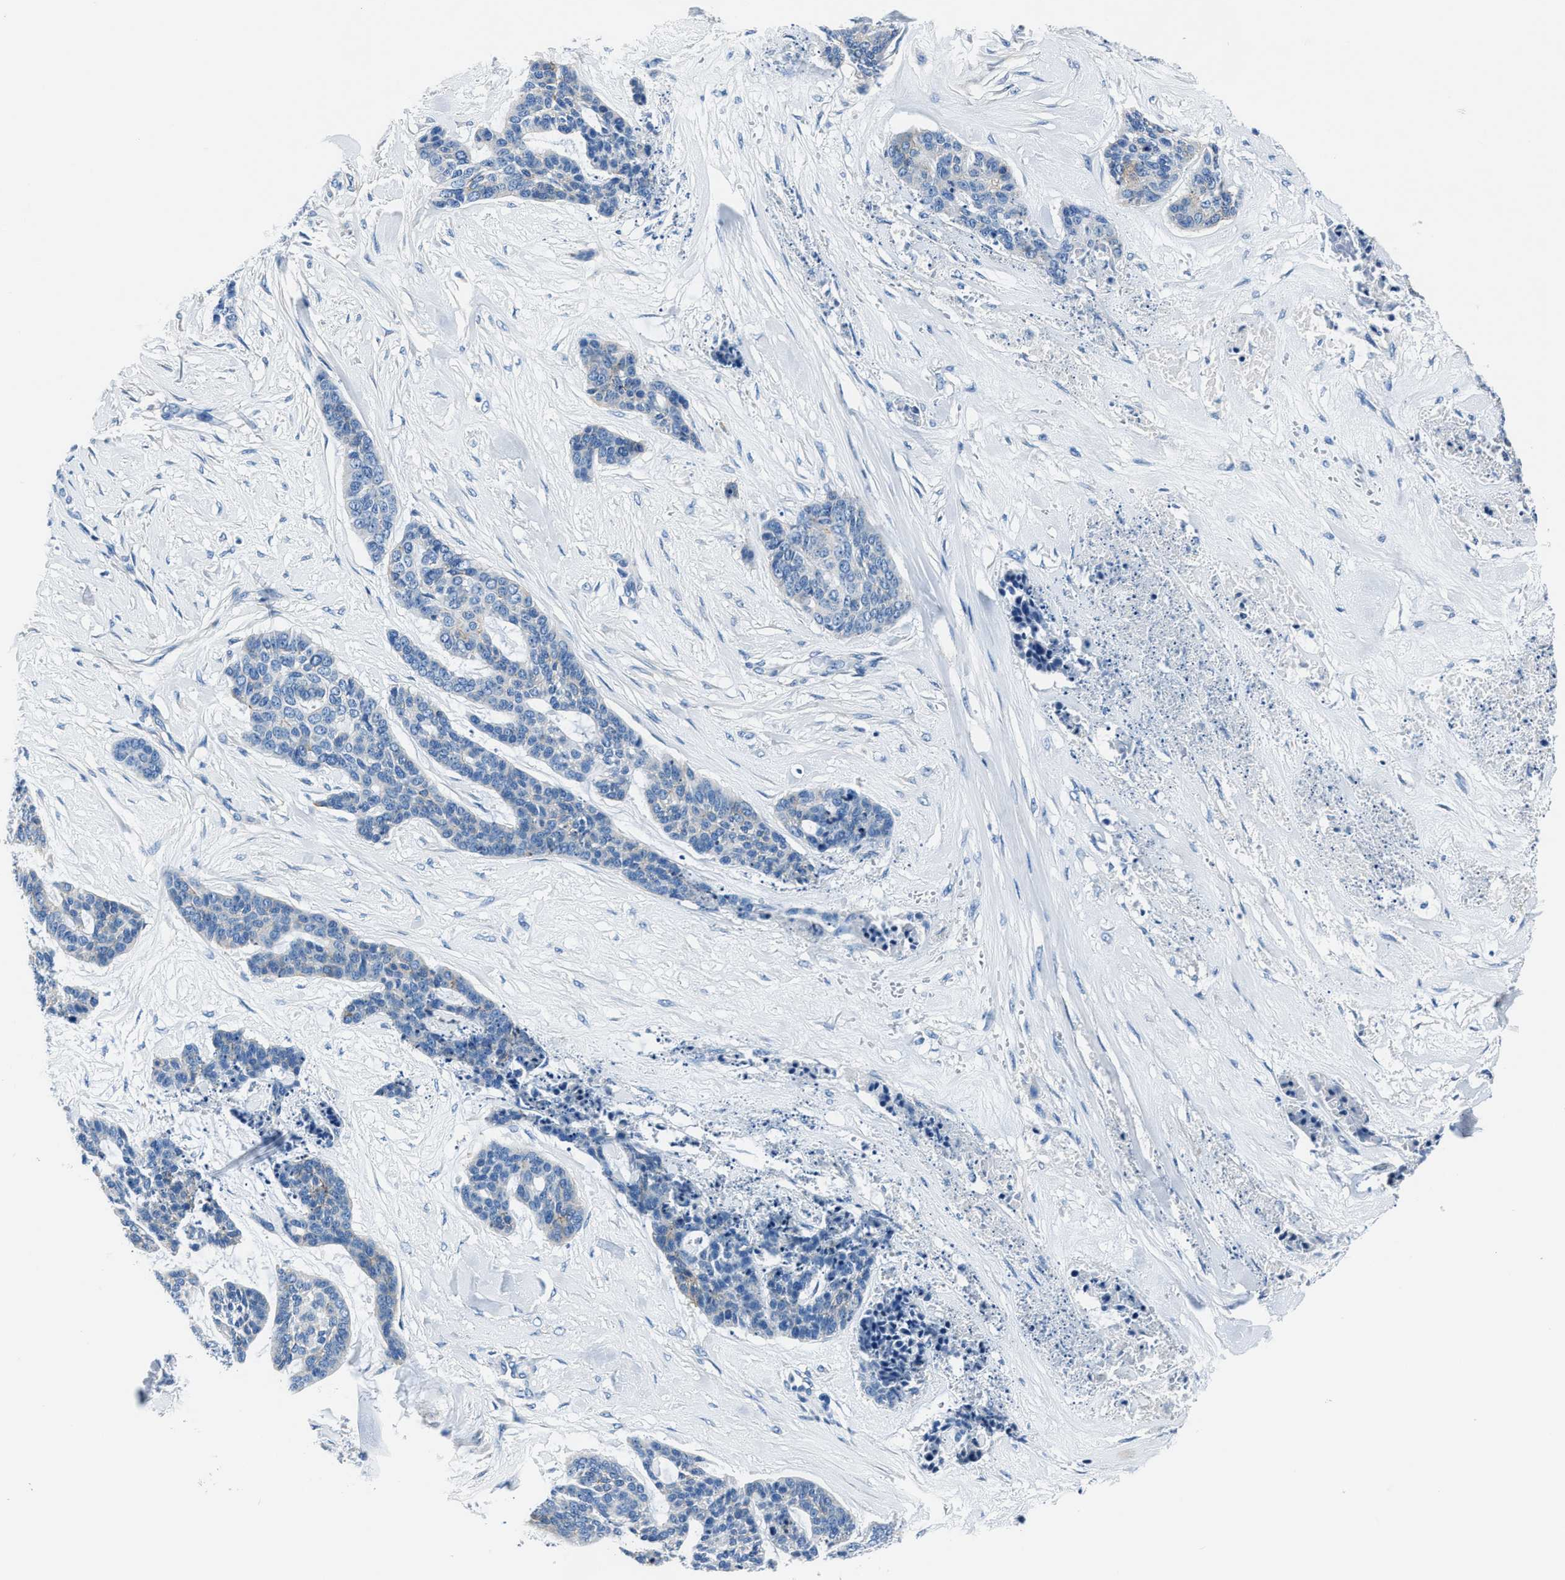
{"staining": {"intensity": "negative", "quantity": "none", "location": "none"}, "tissue": "skin cancer", "cell_type": "Tumor cells", "image_type": "cancer", "snomed": [{"axis": "morphology", "description": "Basal cell carcinoma"}, {"axis": "topography", "description": "Skin"}], "caption": "This is an immunohistochemistry (IHC) image of human skin cancer. There is no staining in tumor cells.", "gene": "LMO7", "patient": {"sex": "female", "age": 64}}